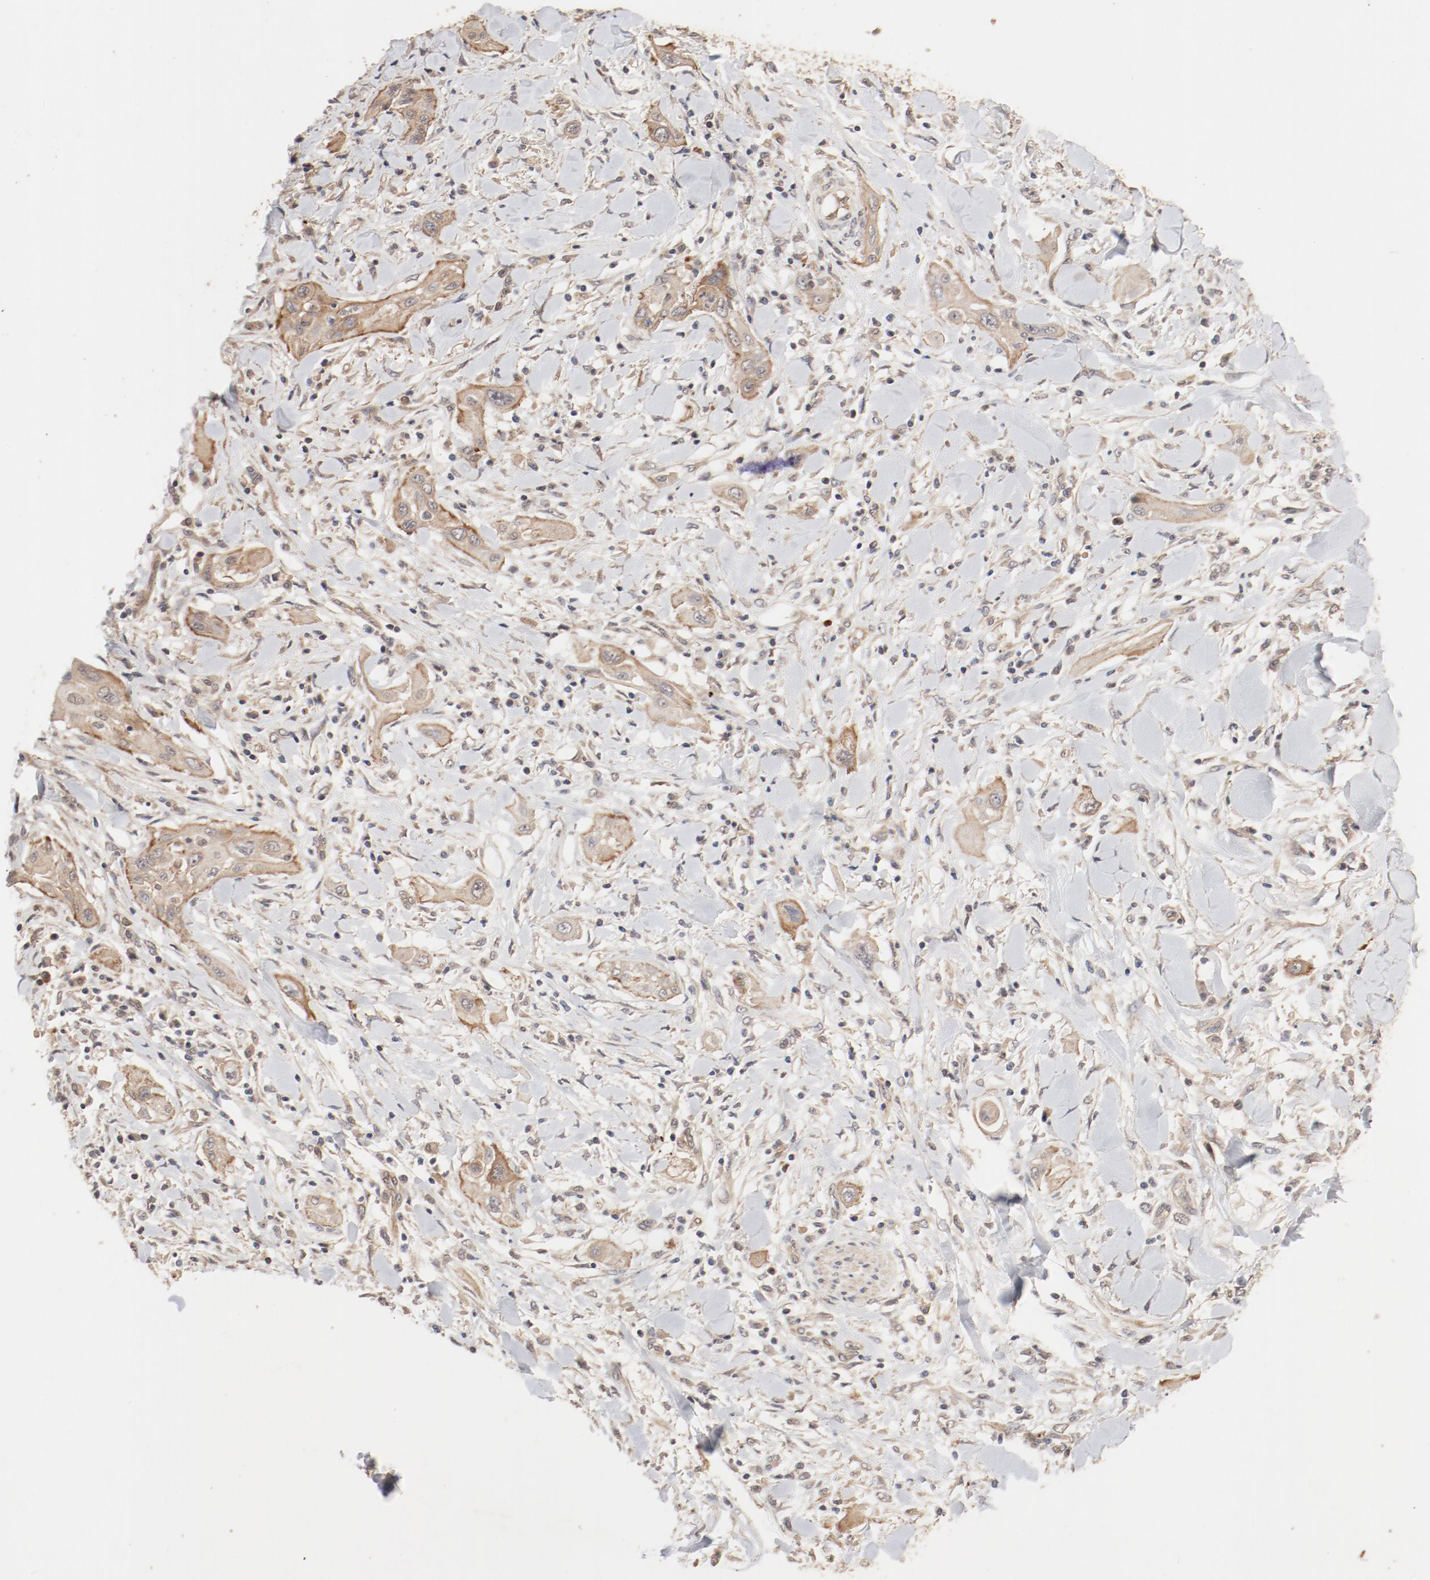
{"staining": {"intensity": "moderate", "quantity": ">75%", "location": "cytoplasmic/membranous"}, "tissue": "lung cancer", "cell_type": "Tumor cells", "image_type": "cancer", "snomed": [{"axis": "morphology", "description": "Squamous cell carcinoma, NOS"}, {"axis": "topography", "description": "Lung"}], "caption": "Approximately >75% of tumor cells in human squamous cell carcinoma (lung) demonstrate moderate cytoplasmic/membranous protein positivity as visualized by brown immunohistochemical staining.", "gene": "IL3RA", "patient": {"sex": "female", "age": 47}}